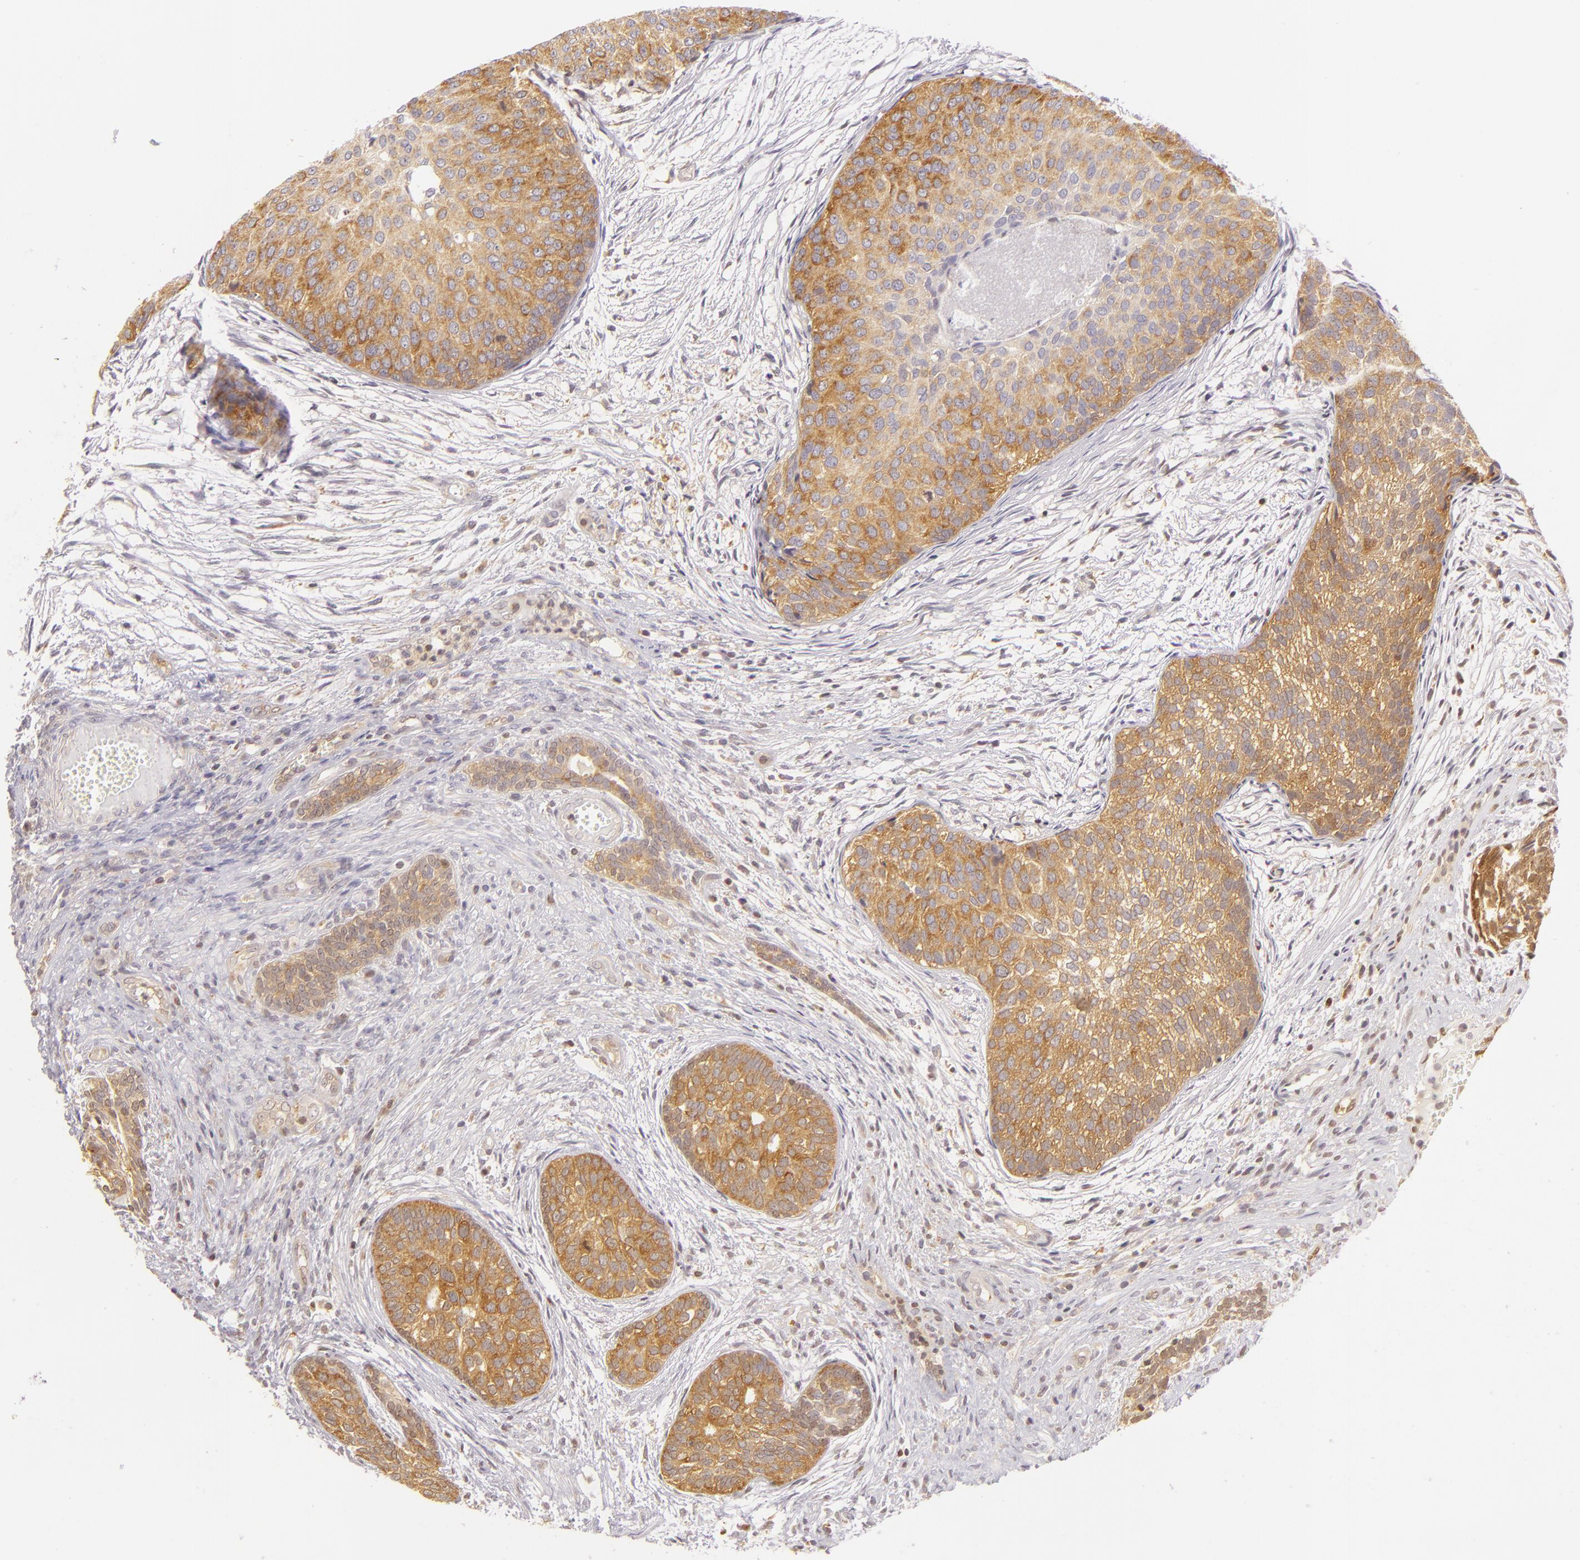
{"staining": {"intensity": "moderate", "quantity": "25%-75%", "location": "cytoplasmic/membranous"}, "tissue": "urothelial cancer", "cell_type": "Tumor cells", "image_type": "cancer", "snomed": [{"axis": "morphology", "description": "Urothelial carcinoma, Low grade"}, {"axis": "topography", "description": "Urinary bladder"}], "caption": "Approximately 25%-75% of tumor cells in low-grade urothelial carcinoma reveal moderate cytoplasmic/membranous protein staining as visualized by brown immunohistochemical staining.", "gene": "IMPDH1", "patient": {"sex": "male", "age": 84}}